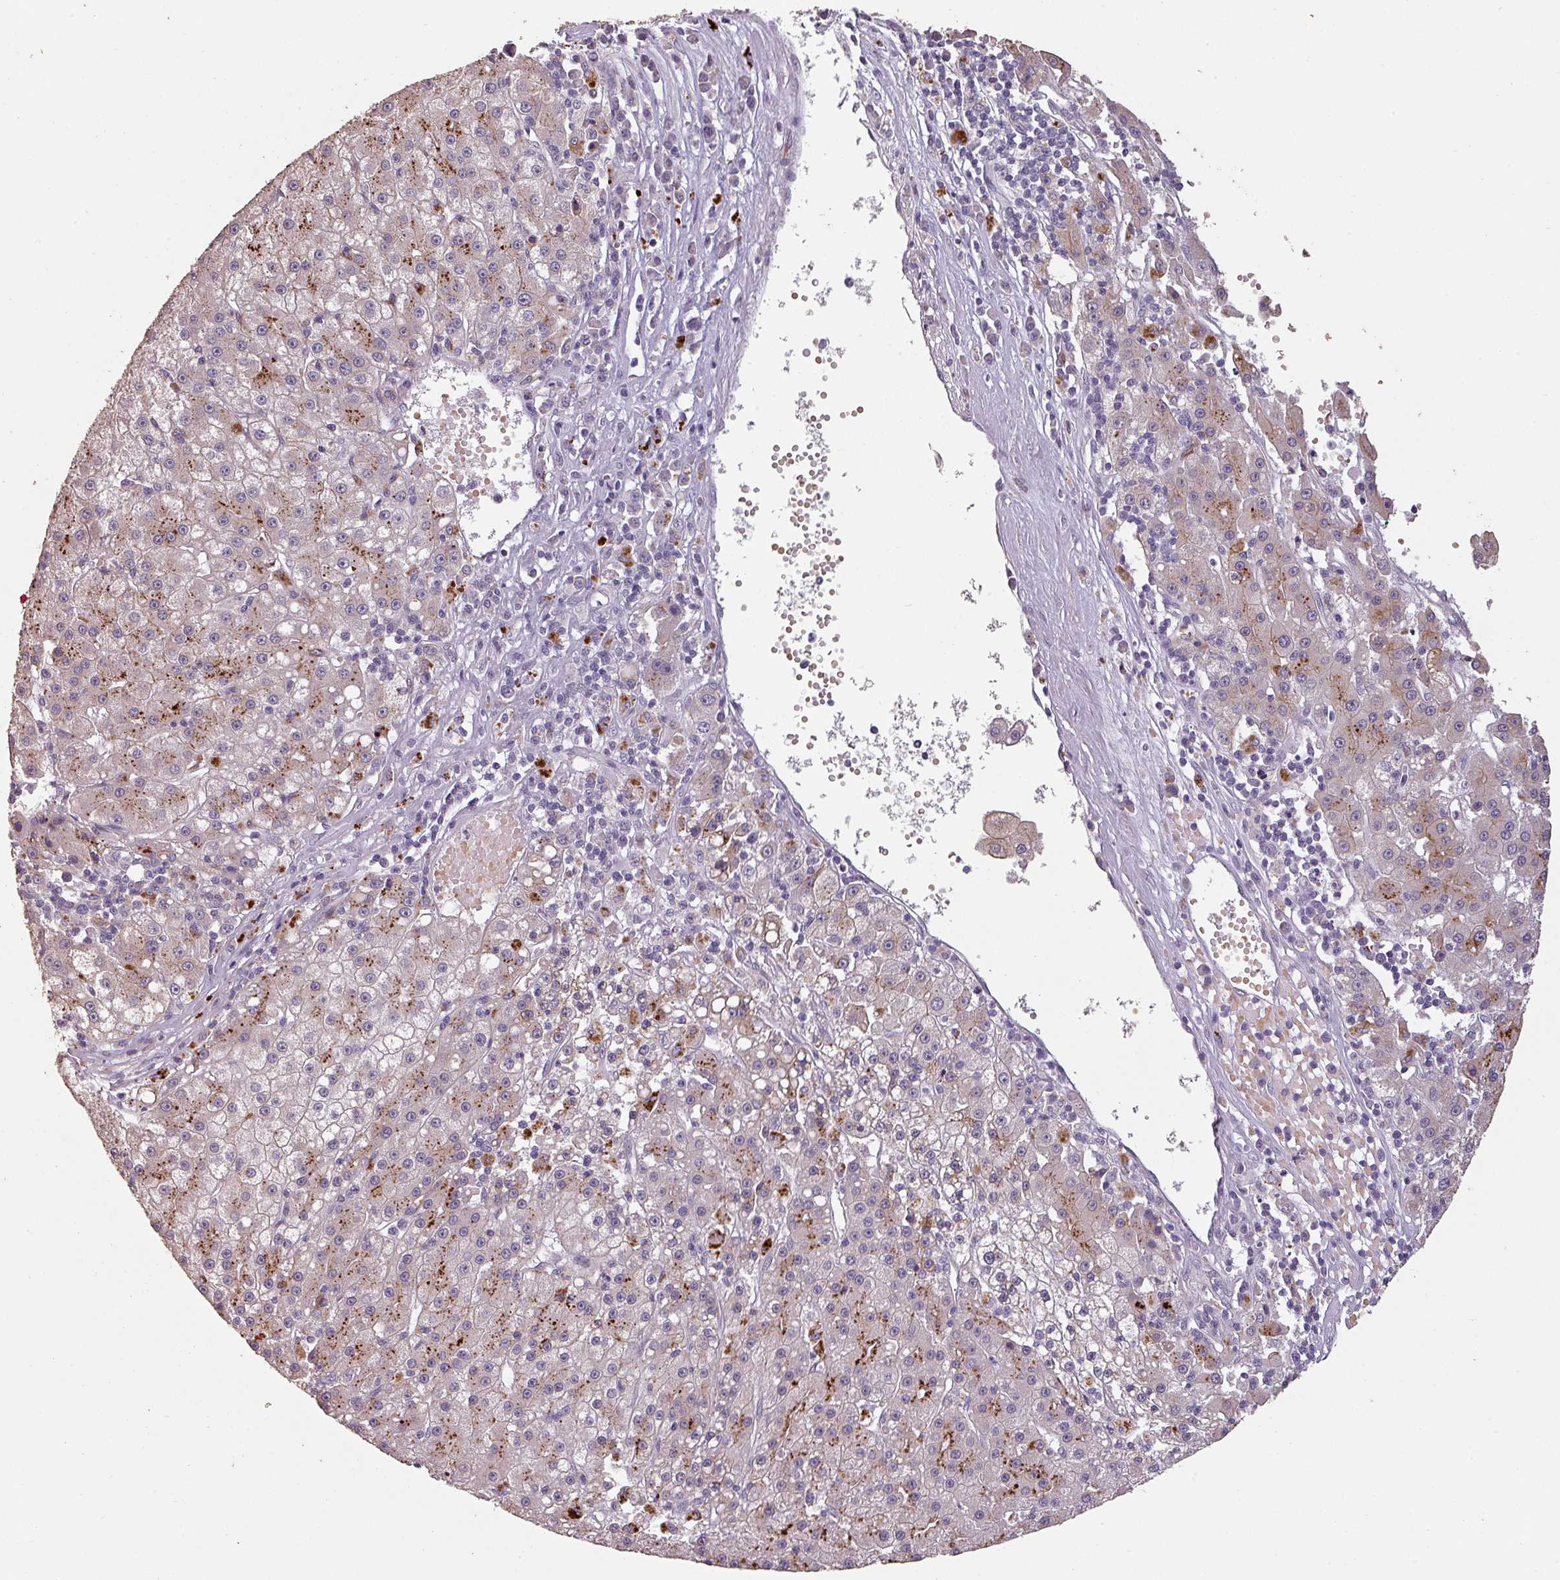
{"staining": {"intensity": "strong", "quantity": "25%-75%", "location": "cytoplasmic/membranous"}, "tissue": "liver cancer", "cell_type": "Tumor cells", "image_type": "cancer", "snomed": [{"axis": "morphology", "description": "Carcinoma, Hepatocellular, NOS"}, {"axis": "topography", "description": "Liver"}], "caption": "Immunohistochemical staining of liver cancer displays high levels of strong cytoplasmic/membranous protein positivity in about 25%-75% of tumor cells.", "gene": "LYPLA1", "patient": {"sex": "male", "age": 76}}